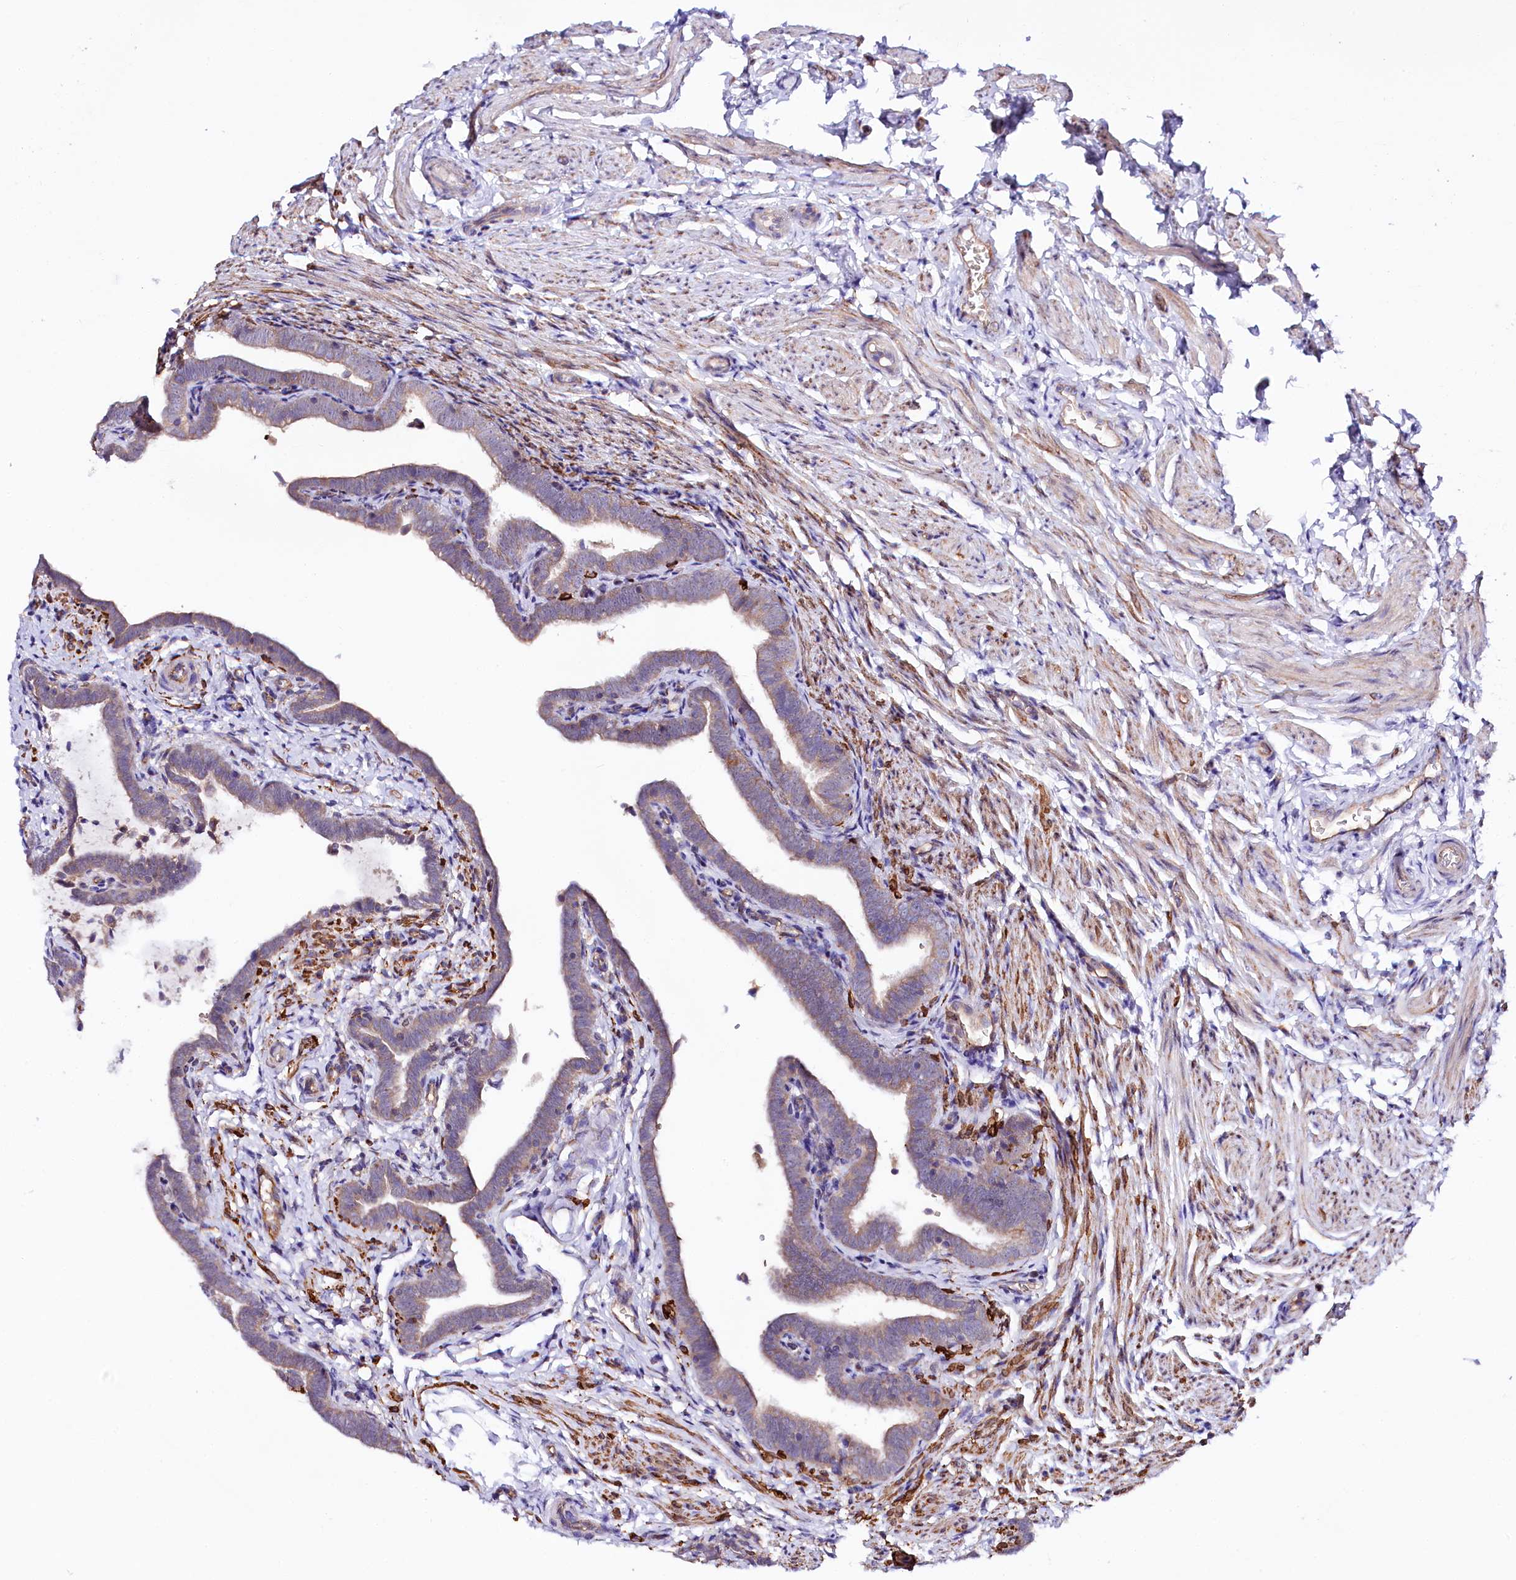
{"staining": {"intensity": "moderate", "quantity": ">75%", "location": "cytoplasmic/membranous"}, "tissue": "fallopian tube", "cell_type": "Glandular cells", "image_type": "normal", "snomed": [{"axis": "morphology", "description": "Normal tissue, NOS"}, {"axis": "topography", "description": "Fallopian tube"}], "caption": "IHC of unremarkable human fallopian tube displays medium levels of moderate cytoplasmic/membranous positivity in about >75% of glandular cells. (IHC, brightfield microscopy, high magnification).", "gene": "CEP295", "patient": {"sex": "female", "age": 36}}